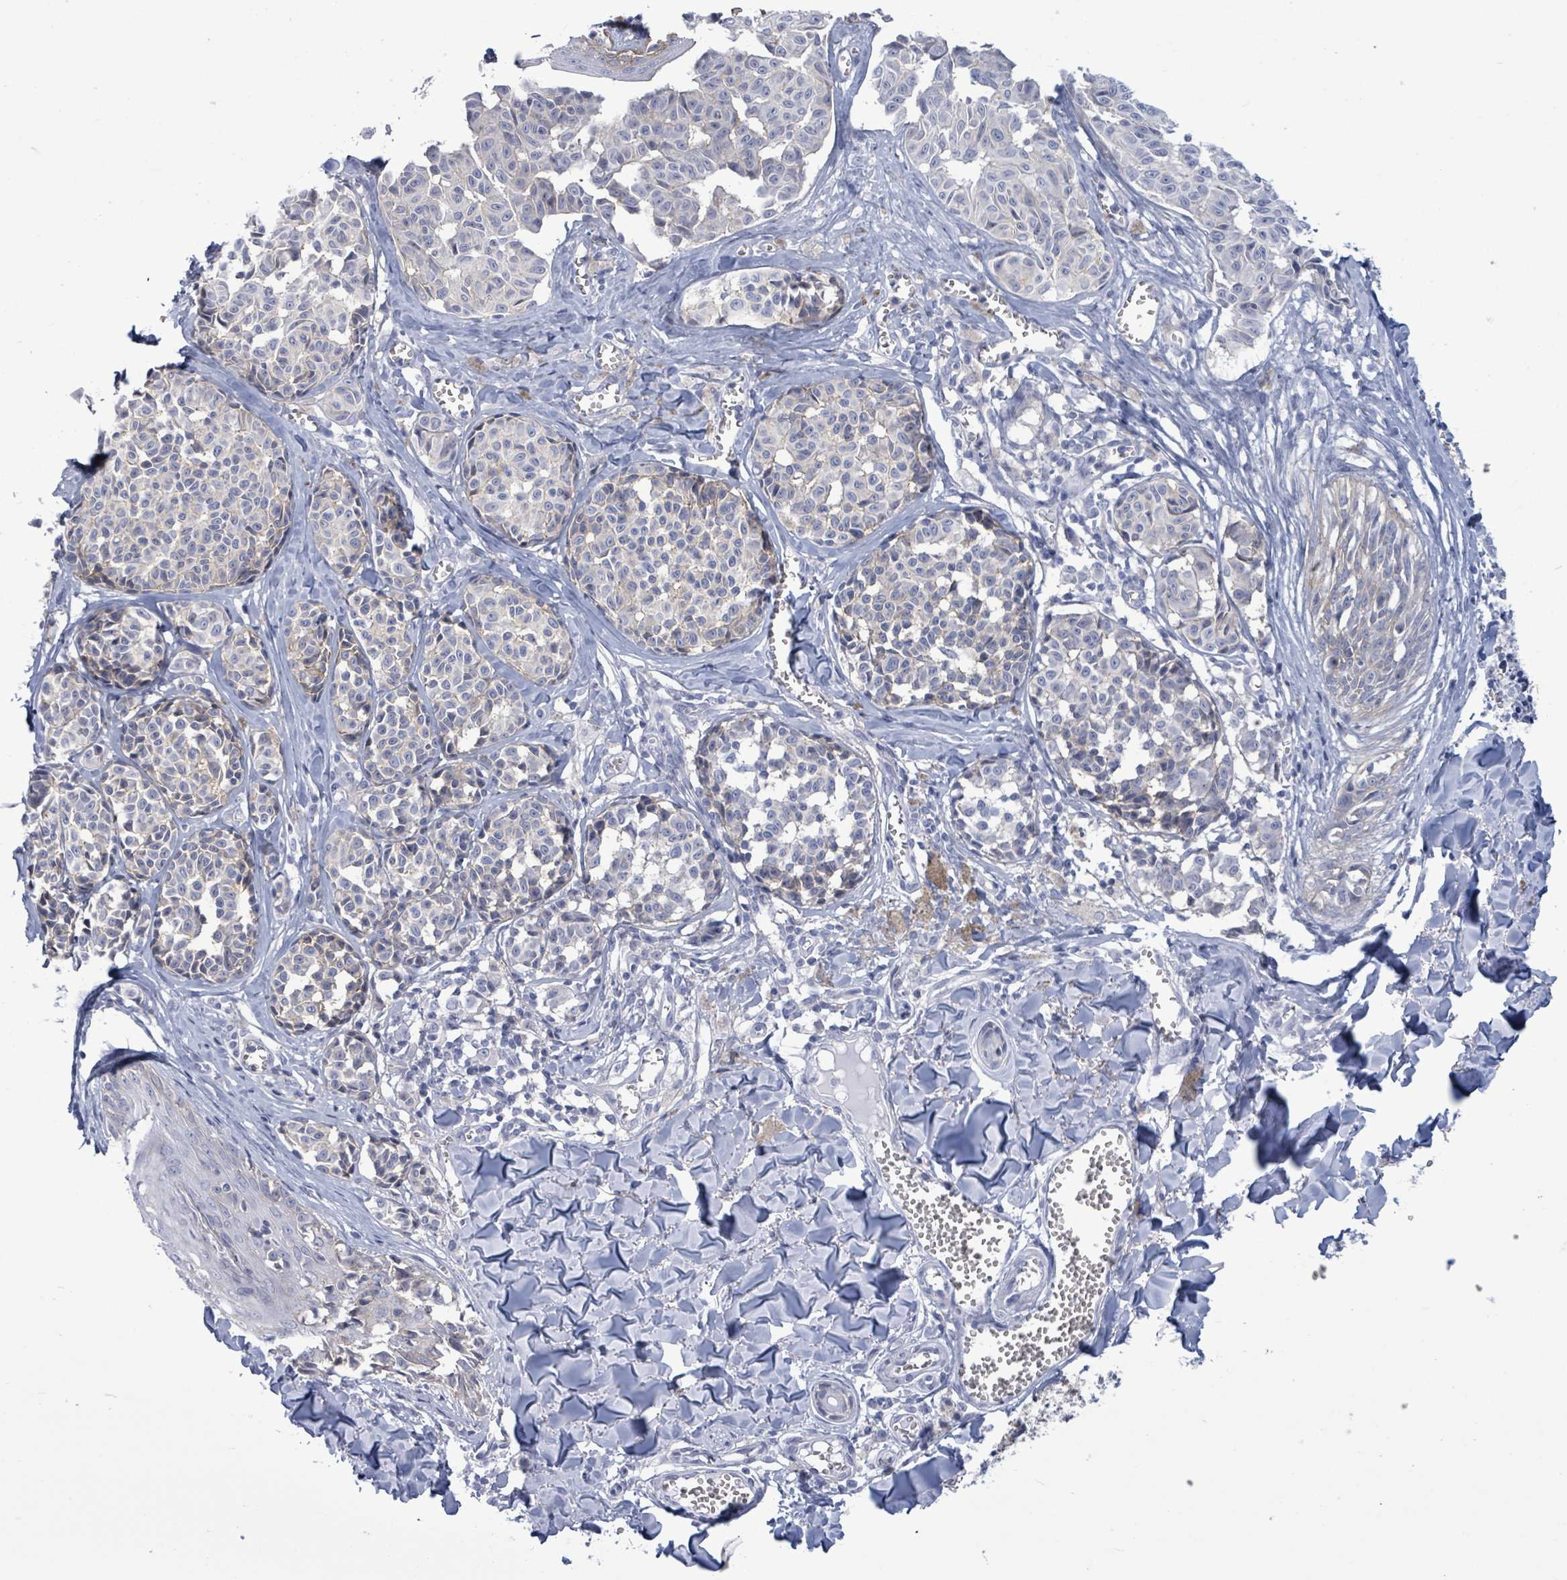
{"staining": {"intensity": "negative", "quantity": "none", "location": "none"}, "tissue": "melanoma", "cell_type": "Tumor cells", "image_type": "cancer", "snomed": [{"axis": "morphology", "description": "Malignant melanoma, NOS"}, {"axis": "topography", "description": "Skin"}], "caption": "This is an immunohistochemistry photomicrograph of human malignant melanoma. There is no positivity in tumor cells.", "gene": "BSG", "patient": {"sex": "female", "age": 43}}